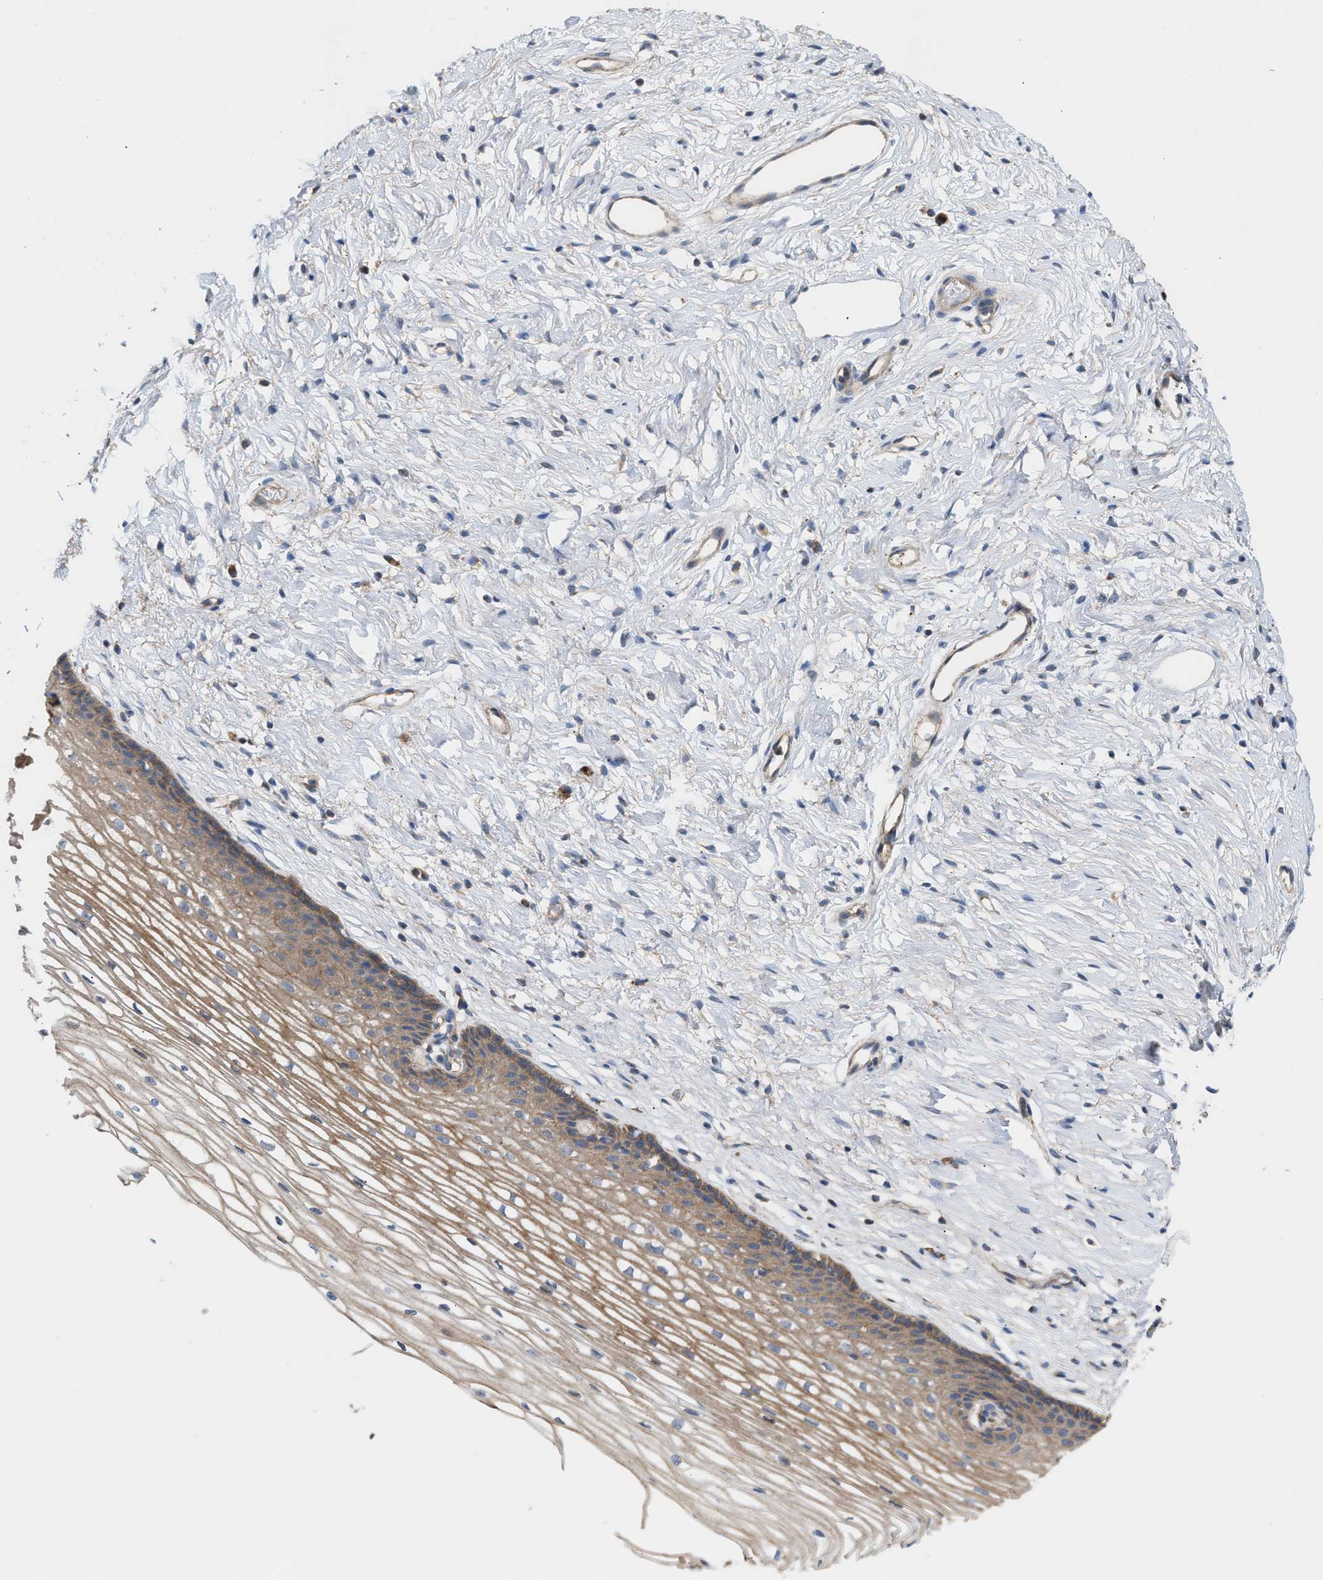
{"staining": {"intensity": "weak", "quantity": ">75%", "location": "cytoplasmic/membranous"}, "tissue": "cervix", "cell_type": "Glandular cells", "image_type": "normal", "snomed": [{"axis": "morphology", "description": "Normal tissue, NOS"}, {"axis": "topography", "description": "Cervix"}], "caption": "High-magnification brightfield microscopy of benign cervix stained with DAB (brown) and counterstained with hematoxylin (blue). glandular cells exhibit weak cytoplasmic/membranous expression is appreciated in approximately>75% of cells.", "gene": "OXSM", "patient": {"sex": "female", "age": 77}}